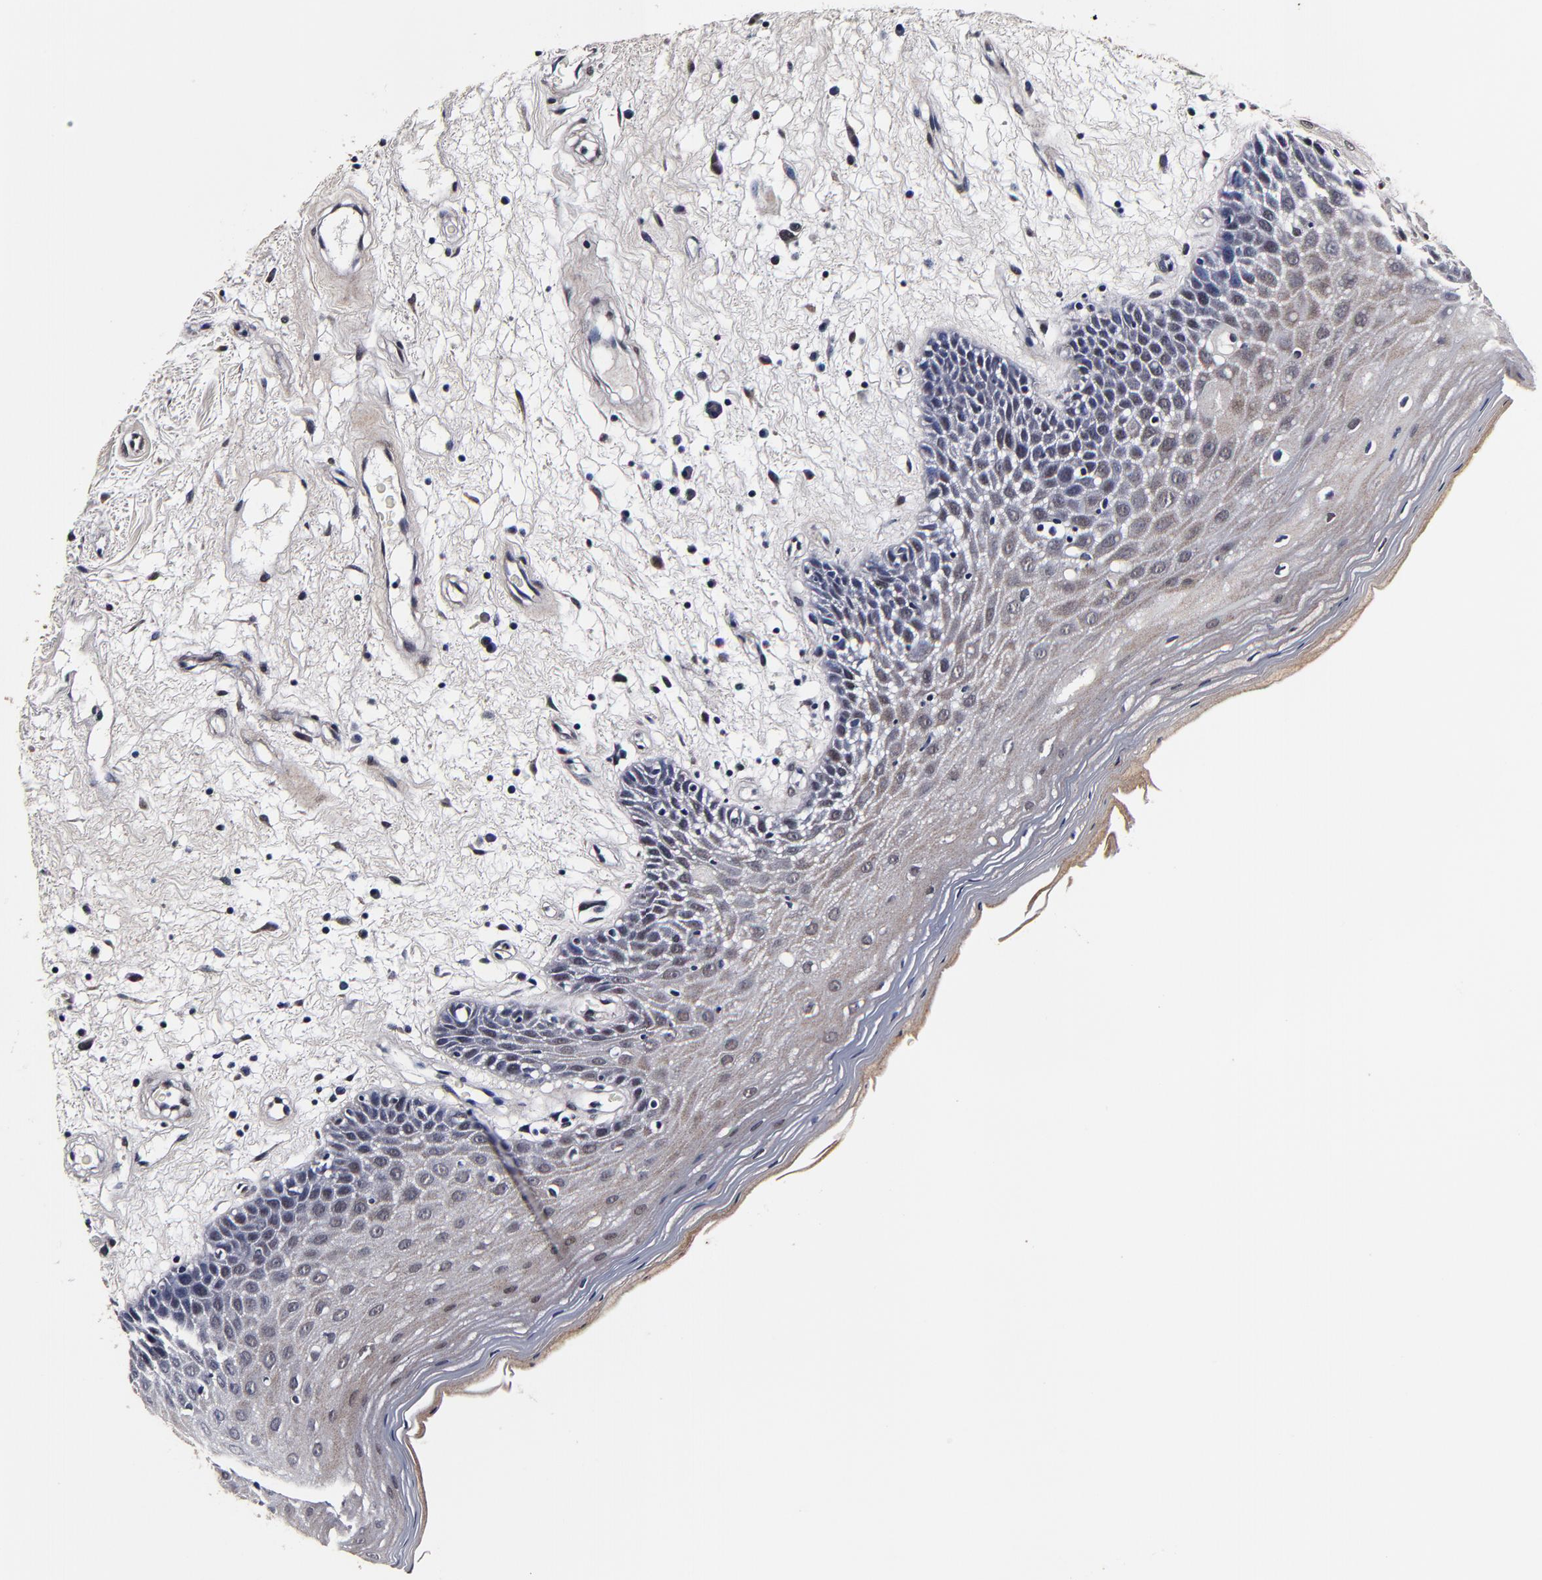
{"staining": {"intensity": "moderate", "quantity": "25%-75%", "location": "cytoplasmic/membranous"}, "tissue": "oral mucosa", "cell_type": "Squamous epithelial cells", "image_type": "normal", "snomed": [{"axis": "morphology", "description": "Normal tissue, NOS"}, {"axis": "morphology", "description": "Squamous cell carcinoma, NOS"}, {"axis": "topography", "description": "Skeletal muscle"}, {"axis": "topography", "description": "Oral tissue"}, {"axis": "topography", "description": "Head-Neck"}], "caption": "This photomicrograph exhibits benign oral mucosa stained with immunohistochemistry to label a protein in brown. The cytoplasmic/membranous of squamous epithelial cells show moderate positivity for the protein. Nuclei are counter-stained blue.", "gene": "MMP15", "patient": {"sex": "male", "age": 71}}